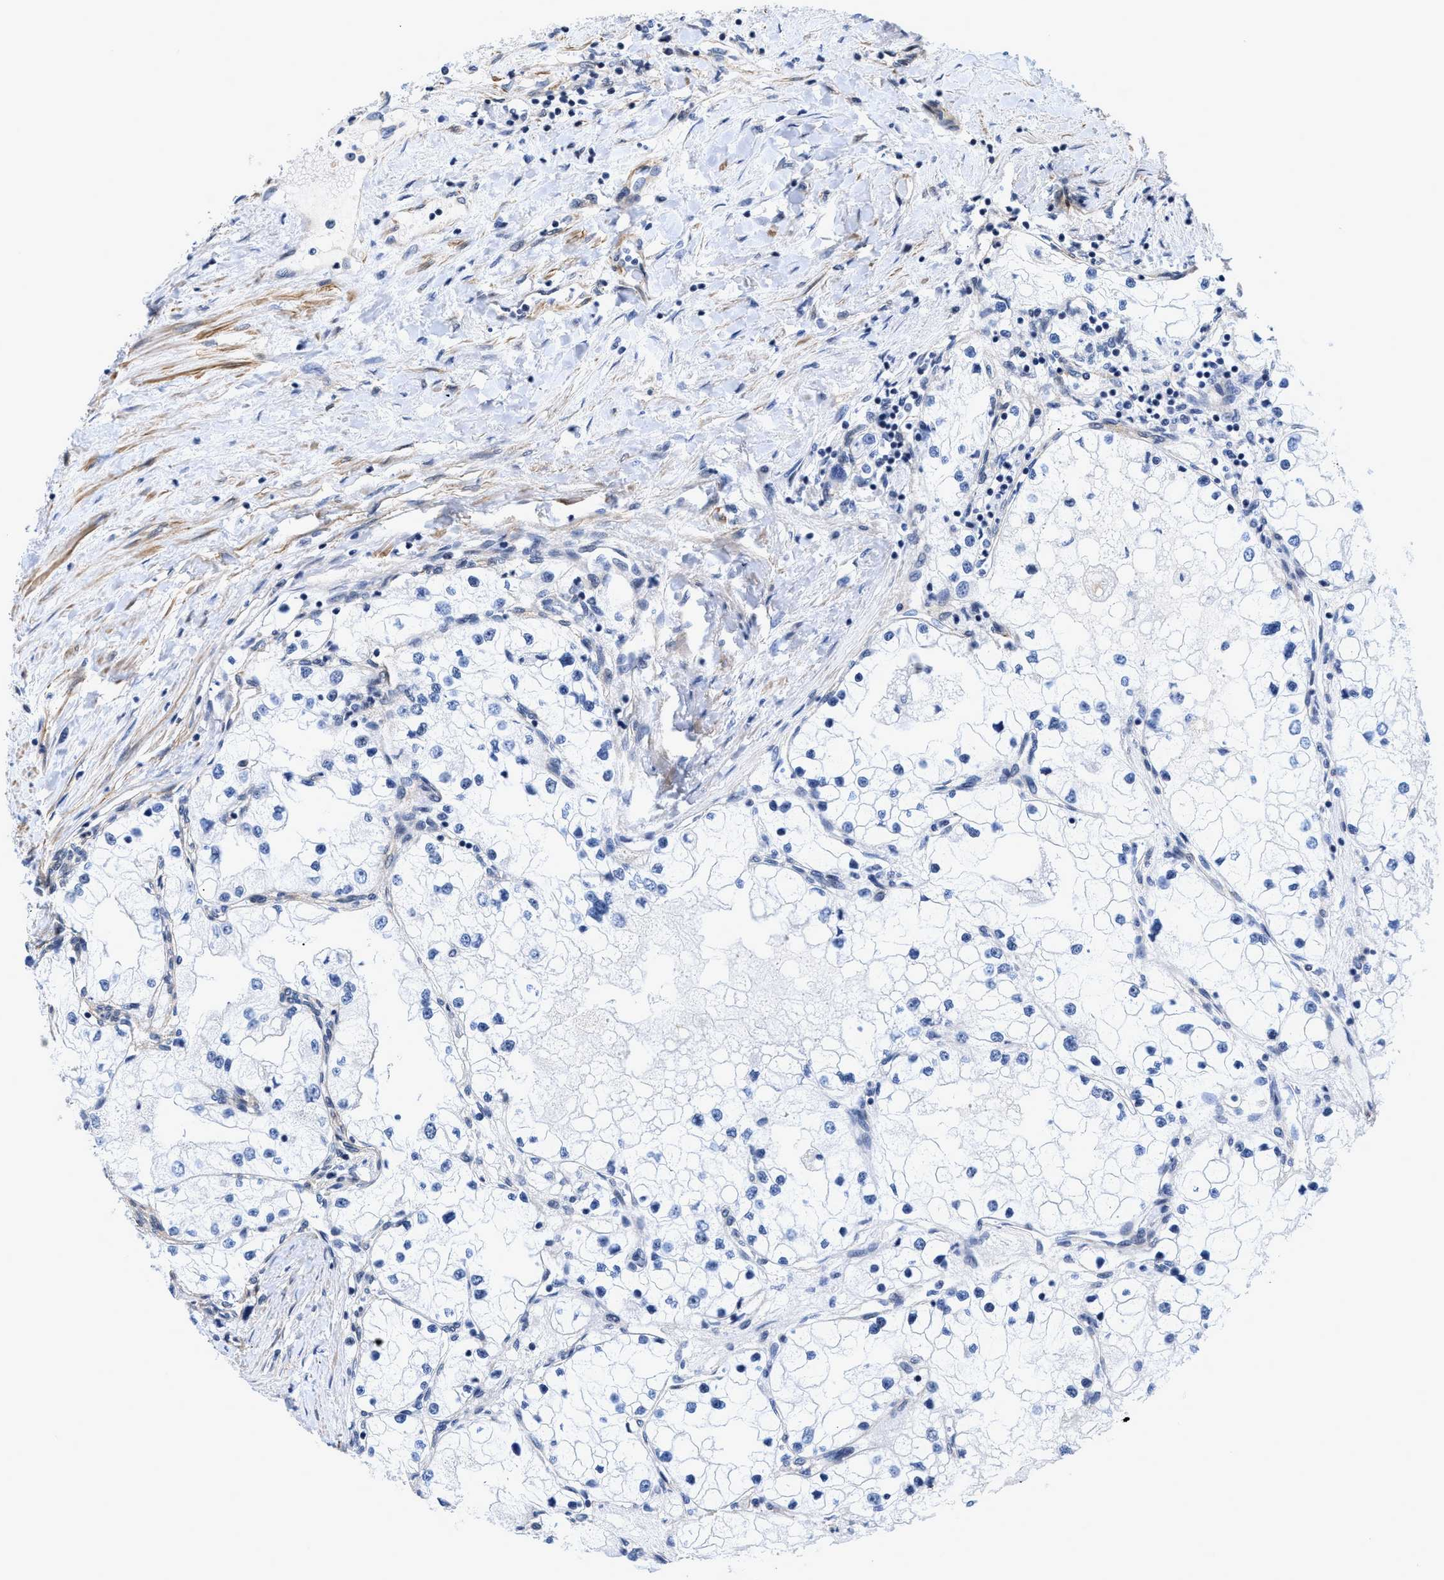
{"staining": {"intensity": "negative", "quantity": "none", "location": "none"}, "tissue": "renal cancer", "cell_type": "Tumor cells", "image_type": "cancer", "snomed": [{"axis": "morphology", "description": "Adenocarcinoma, NOS"}, {"axis": "topography", "description": "Kidney"}], "caption": "Tumor cells are negative for protein expression in human adenocarcinoma (renal).", "gene": "GPRASP2", "patient": {"sex": "male", "age": 68}}